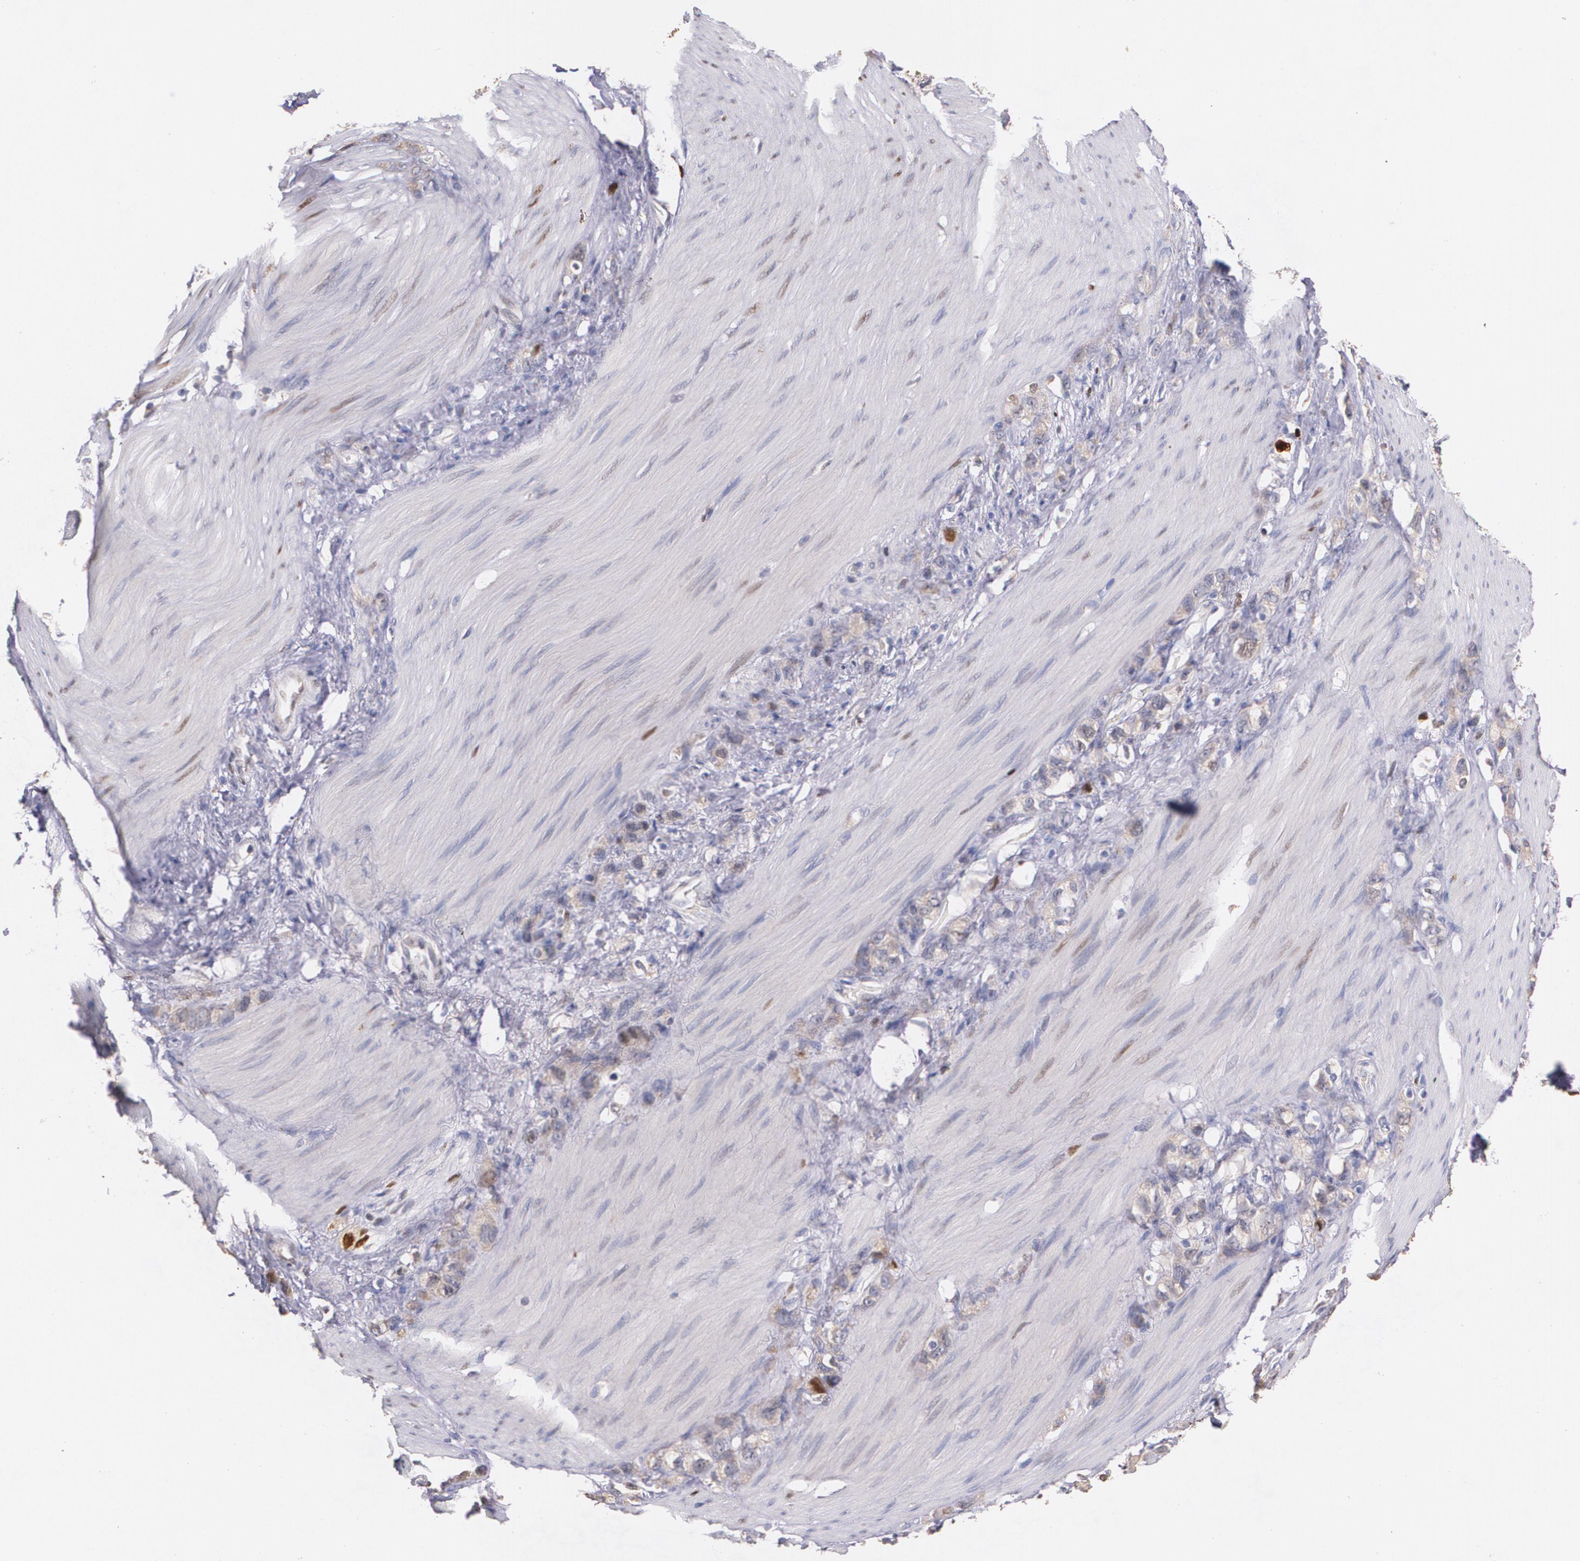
{"staining": {"intensity": "weak", "quantity": ">75%", "location": "cytoplasmic/membranous"}, "tissue": "stomach cancer", "cell_type": "Tumor cells", "image_type": "cancer", "snomed": [{"axis": "morphology", "description": "Normal tissue, NOS"}, {"axis": "morphology", "description": "Adenocarcinoma, NOS"}, {"axis": "morphology", "description": "Adenocarcinoma, High grade"}, {"axis": "topography", "description": "Stomach, upper"}, {"axis": "topography", "description": "Stomach"}], "caption": "Protein staining demonstrates weak cytoplasmic/membranous positivity in about >75% of tumor cells in stomach high-grade adenocarcinoma.", "gene": "ATF3", "patient": {"sex": "female", "age": 65}}